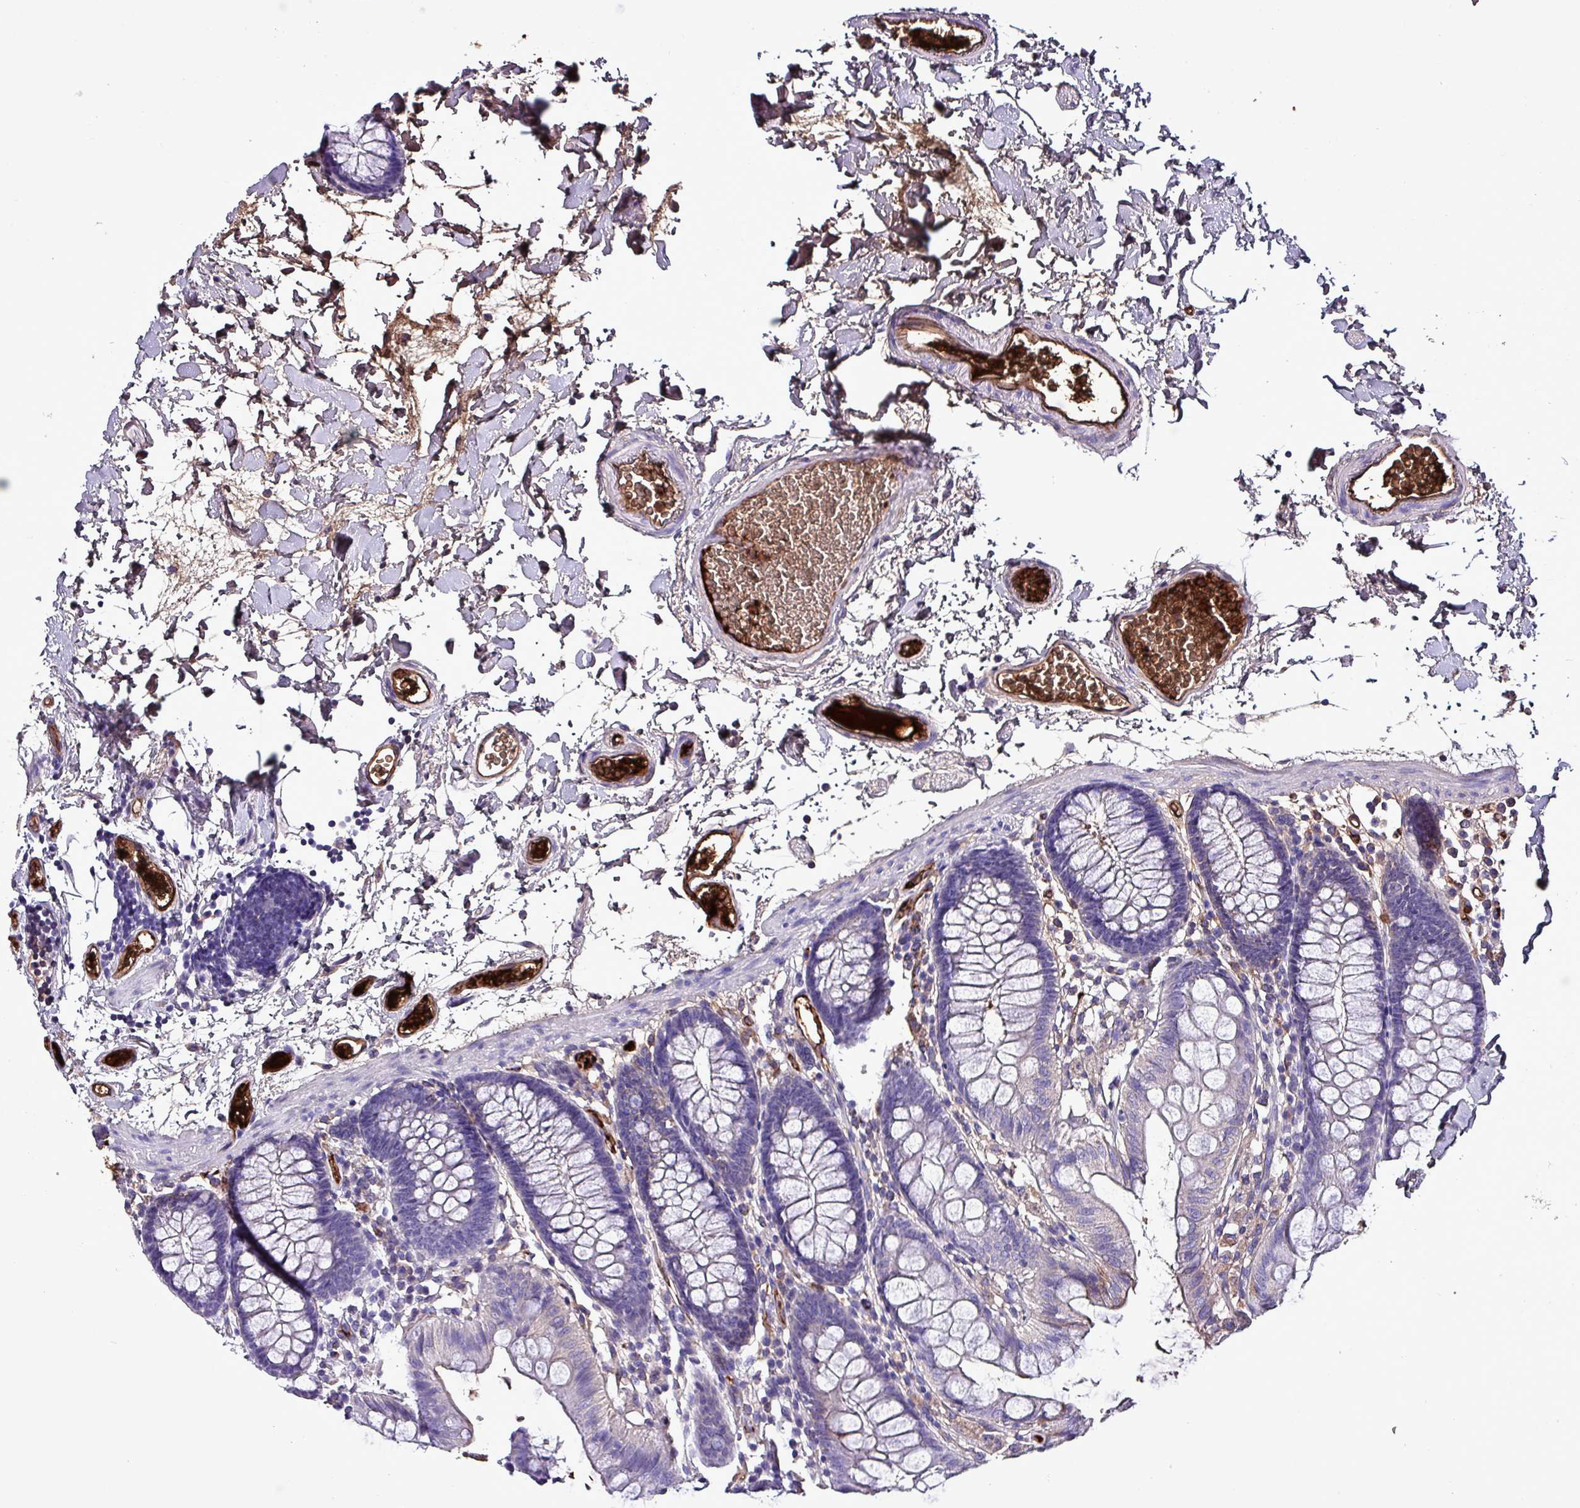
{"staining": {"intensity": "strong", "quantity": ">75%", "location": "cytoplasmic/membranous"}, "tissue": "colon", "cell_type": "Endothelial cells", "image_type": "normal", "snomed": [{"axis": "morphology", "description": "Normal tissue, NOS"}, {"axis": "topography", "description": "Colon"}], "caption": "This photomicrograph demonstrates IHC staining of benign human colon, with high strong cytoplasmic/membranous positivity in approximately >75% of endothelial cells.", "gene": "HPR", "patient": {"sex": "male", "age": 75}}